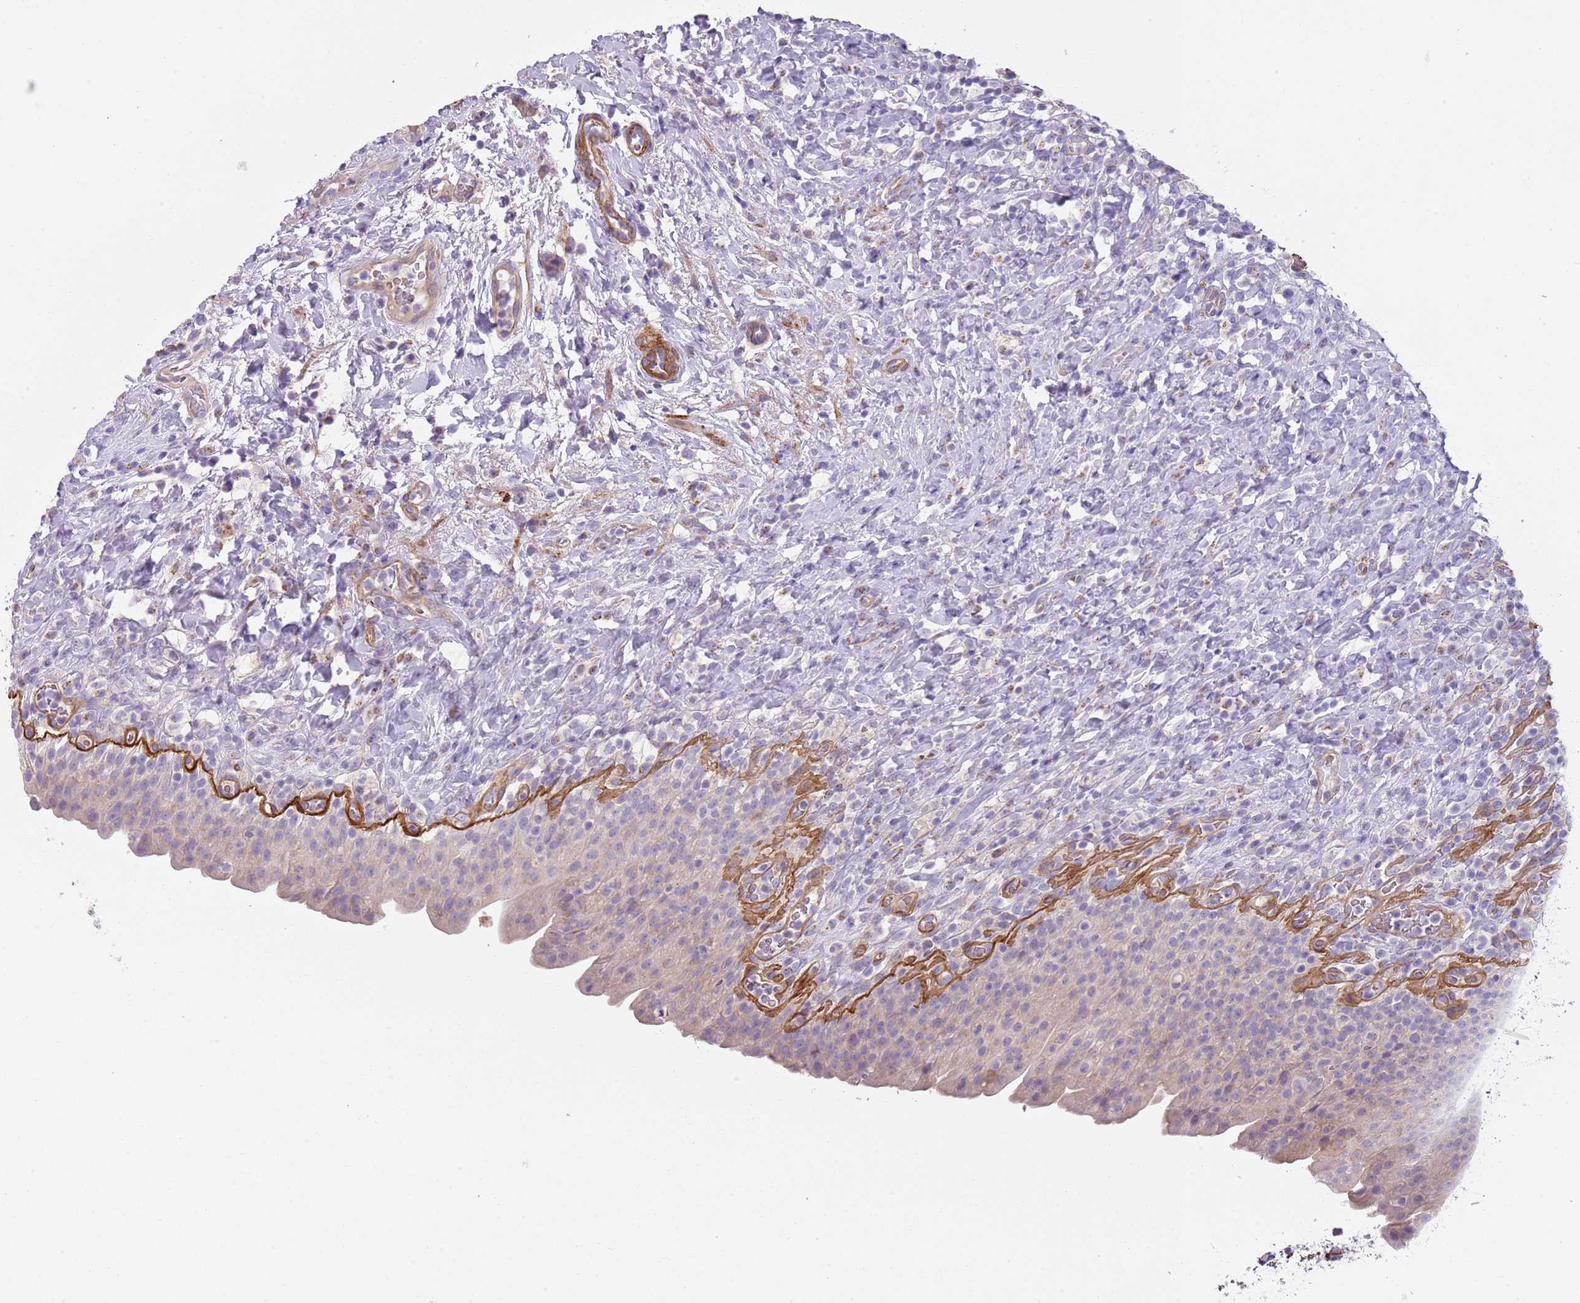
{"staining": {"intensity": "negative", "quantity": "none", "location": "none"}, "tissue": "urinary bladder", "cell_type": "Urothelial cells", "image_type": "normal", "snomed": [{"axis": "morphology", "description": "Normal tissue, NOS"}, {"axis": "morphology", "description": "Inflammation, NOS"}, {"axis": "topography", "description": "Urinary bladder"}], "caption": "The immunohistochemistry (IHC) image has no significant positivity in urothelial cells of urinary bladder.", "gene": "TINAGL1", "patient": {"sex": "male", "age": 64}}